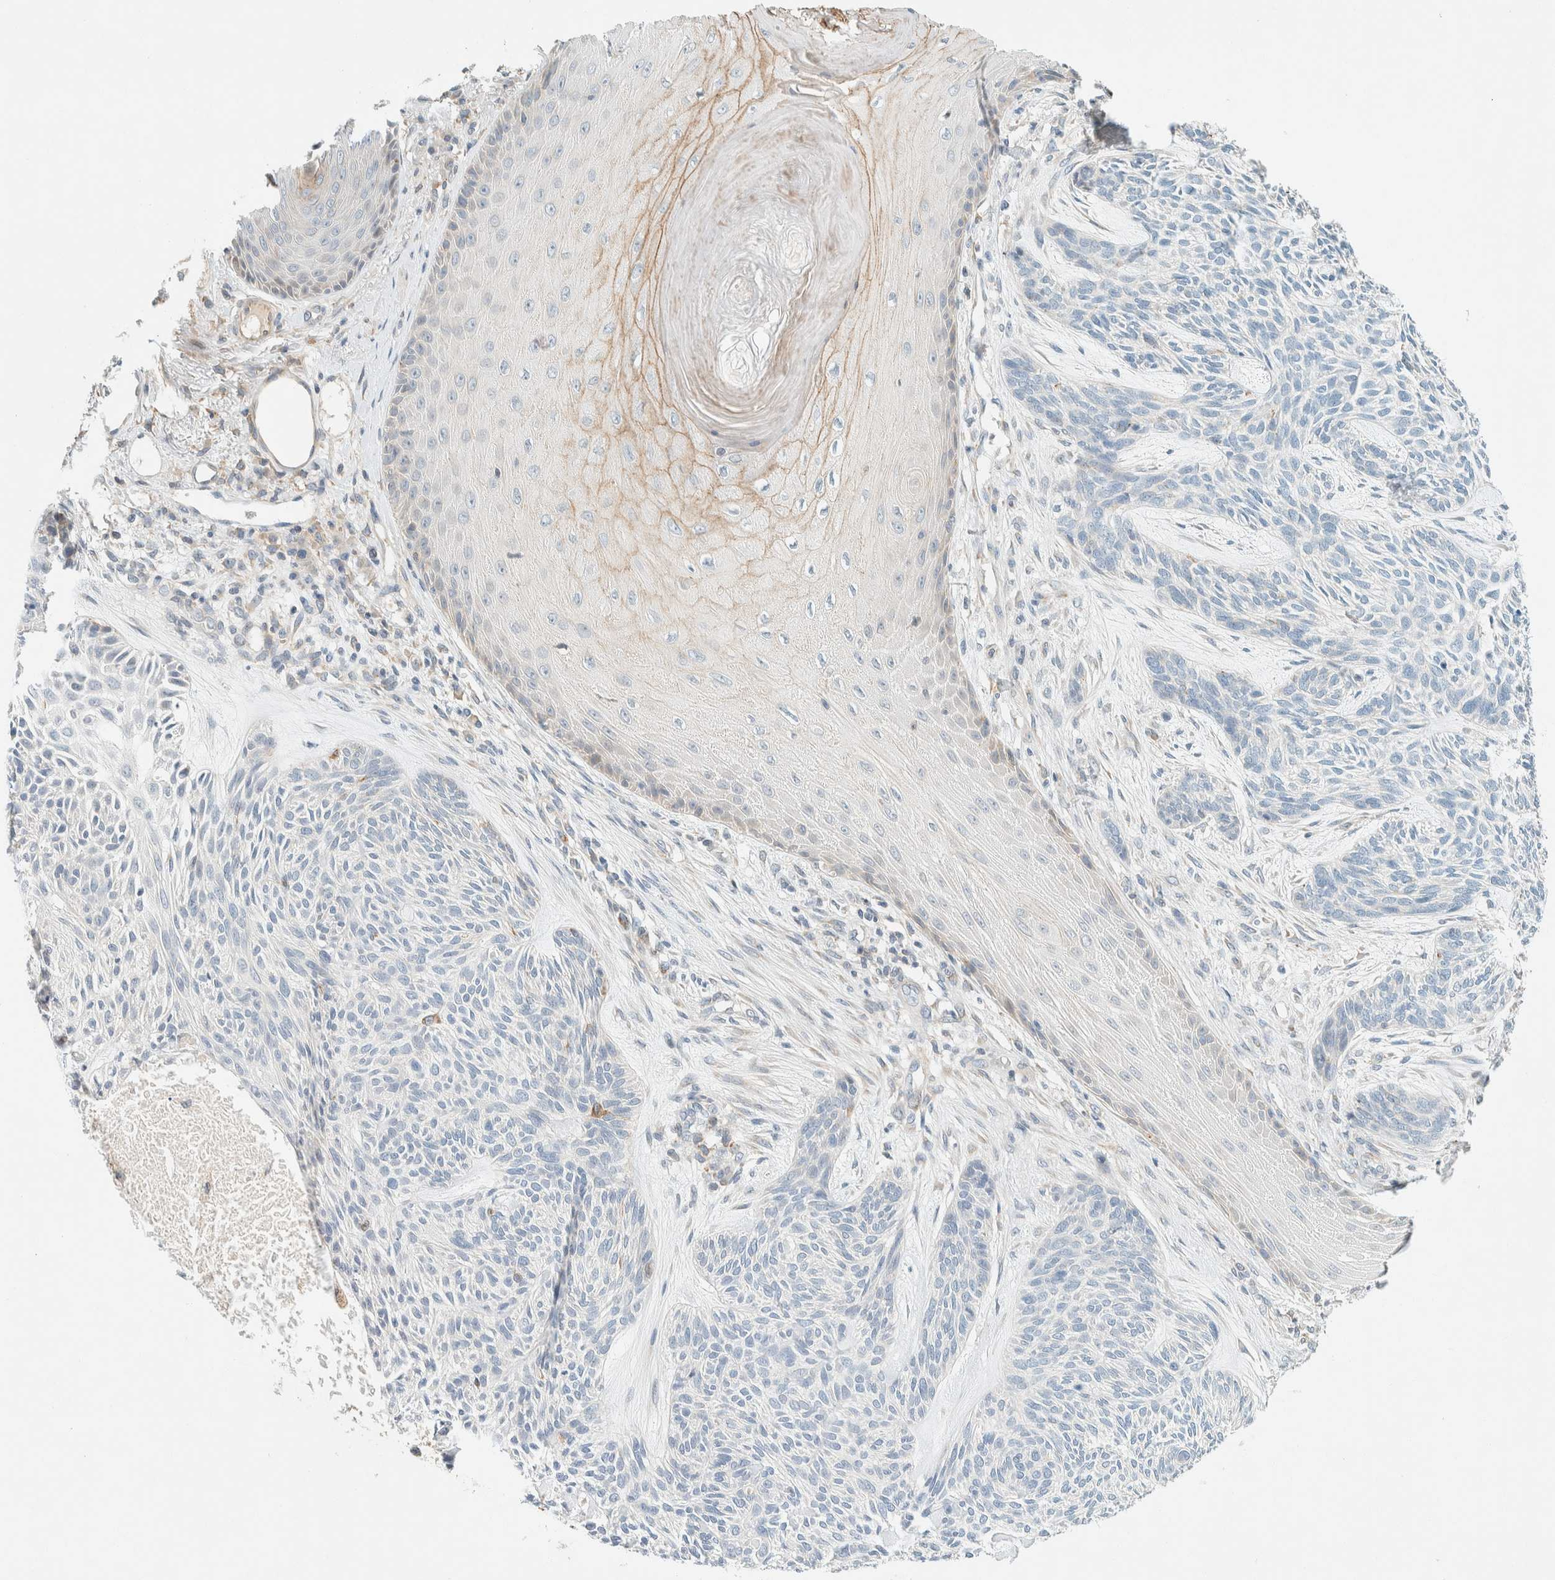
{"staining": {"intensity": "negative", "quantity": "none", "location": "none"}, "tissue": "skin cancer", "cell_type": "Tumor cells", "image_type": "cancer", "snomed": [{"axis": "morphology", "description": "Basal cell carcinoma"}, {"axis": "topography", "description": "Skin"}], "caption": "The micrograph shows no staining of tumor cells in skin cancer (basal cell carcinoma). (DAB IHC with hematoxylin counter stain).", "gene": "SUMF2", "patient": {"sex": "male", "age": 55}}